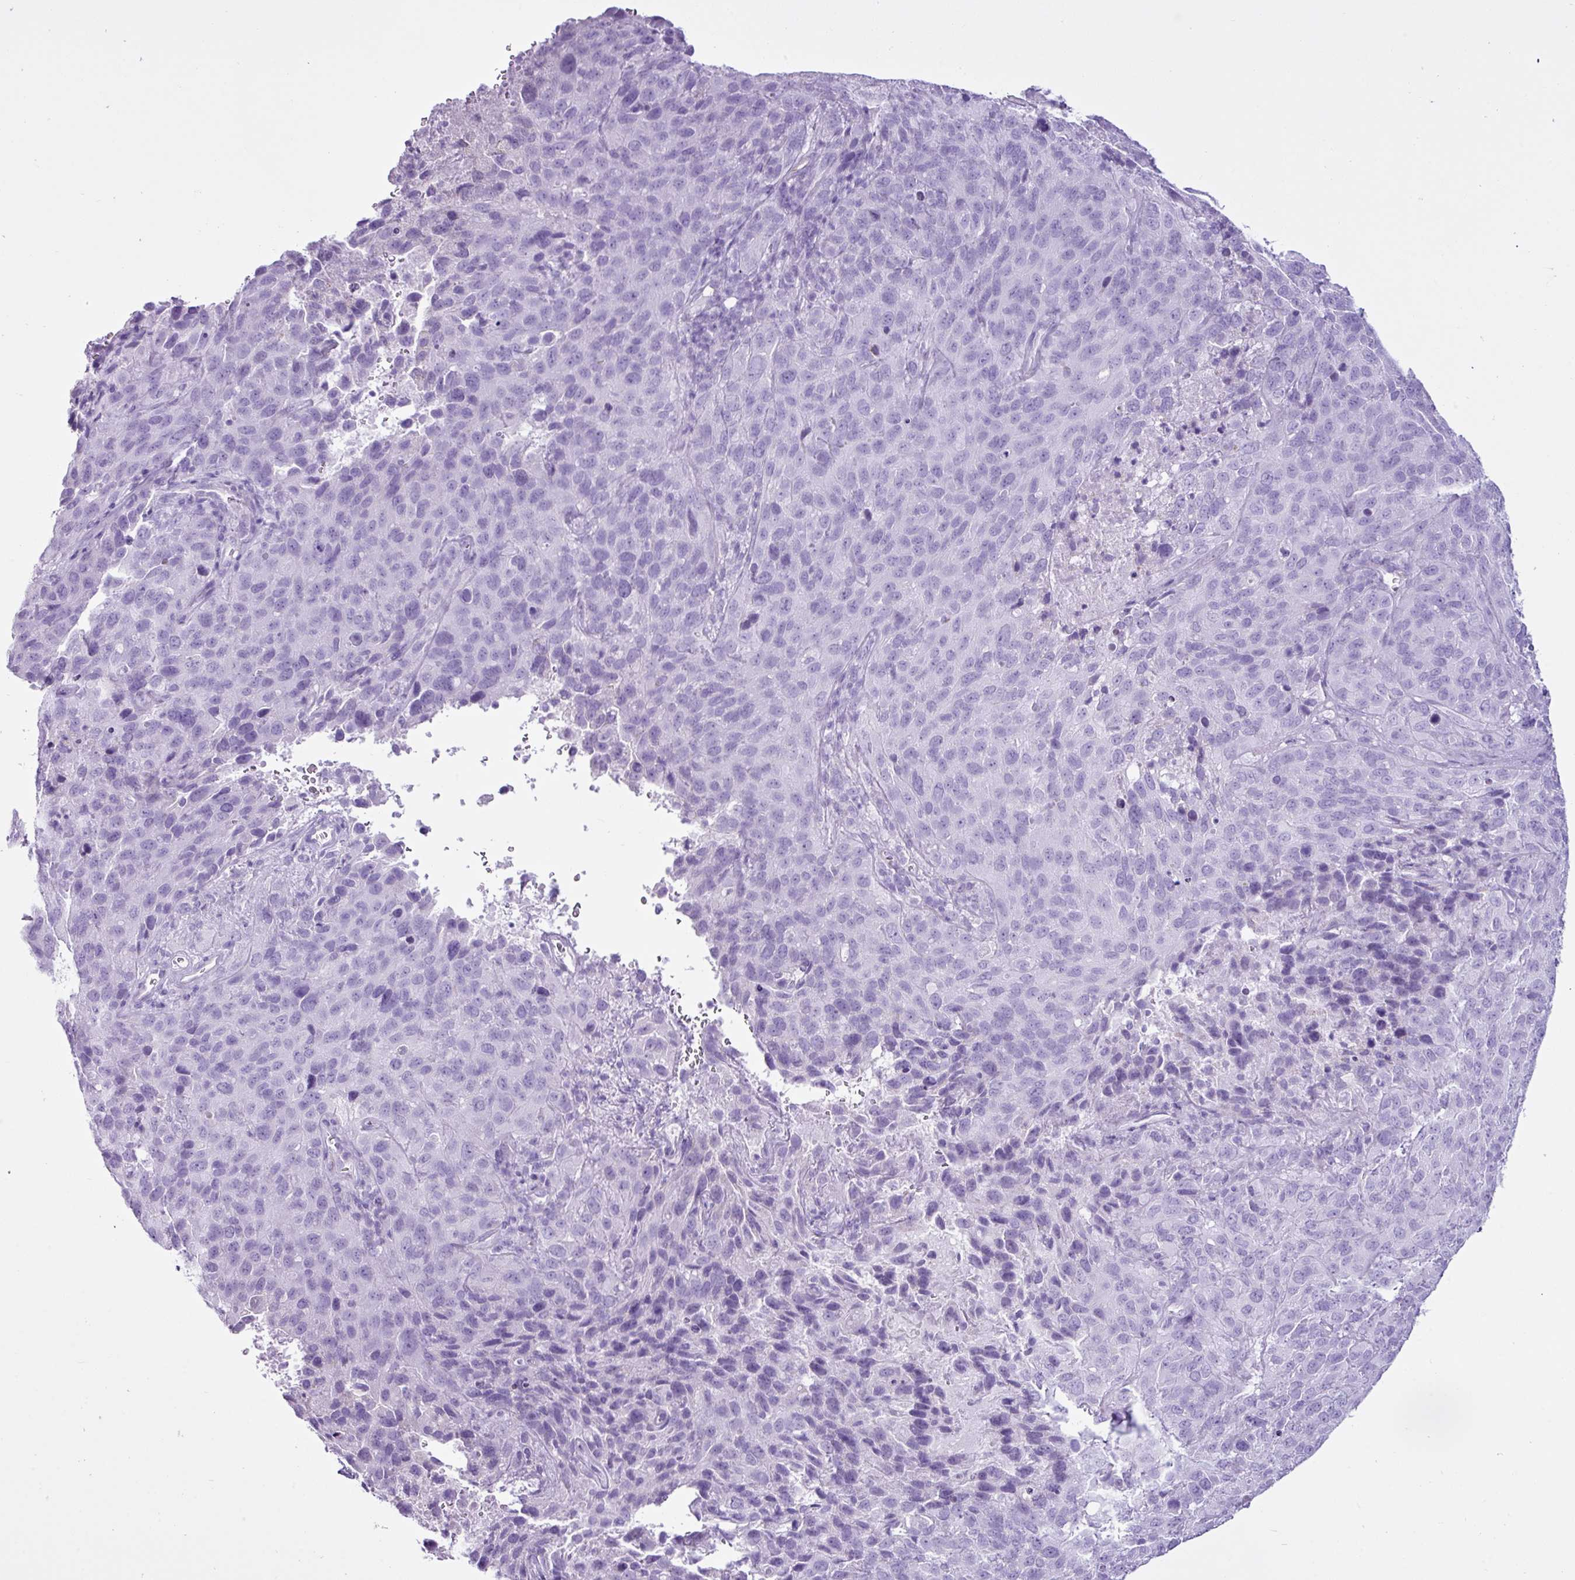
{"staining": {"intensity": "negative", "quantity": "none", "location": "none"}, "tissue": "cervical cancer", "cell_type": "Tumor cells", "image_type": "cancer", "snomed": [{"axis": "morphology", "description": "Squamous cell carcinoma, NOS"}, {"axis": "topography", "description": "Cervix"}], "caption": "Tumor cells are negative for protein expression in human cervical squamous cell carcinoma.", "gene": "LILRB4", "patient": {"sex": "female", "age": 51}}